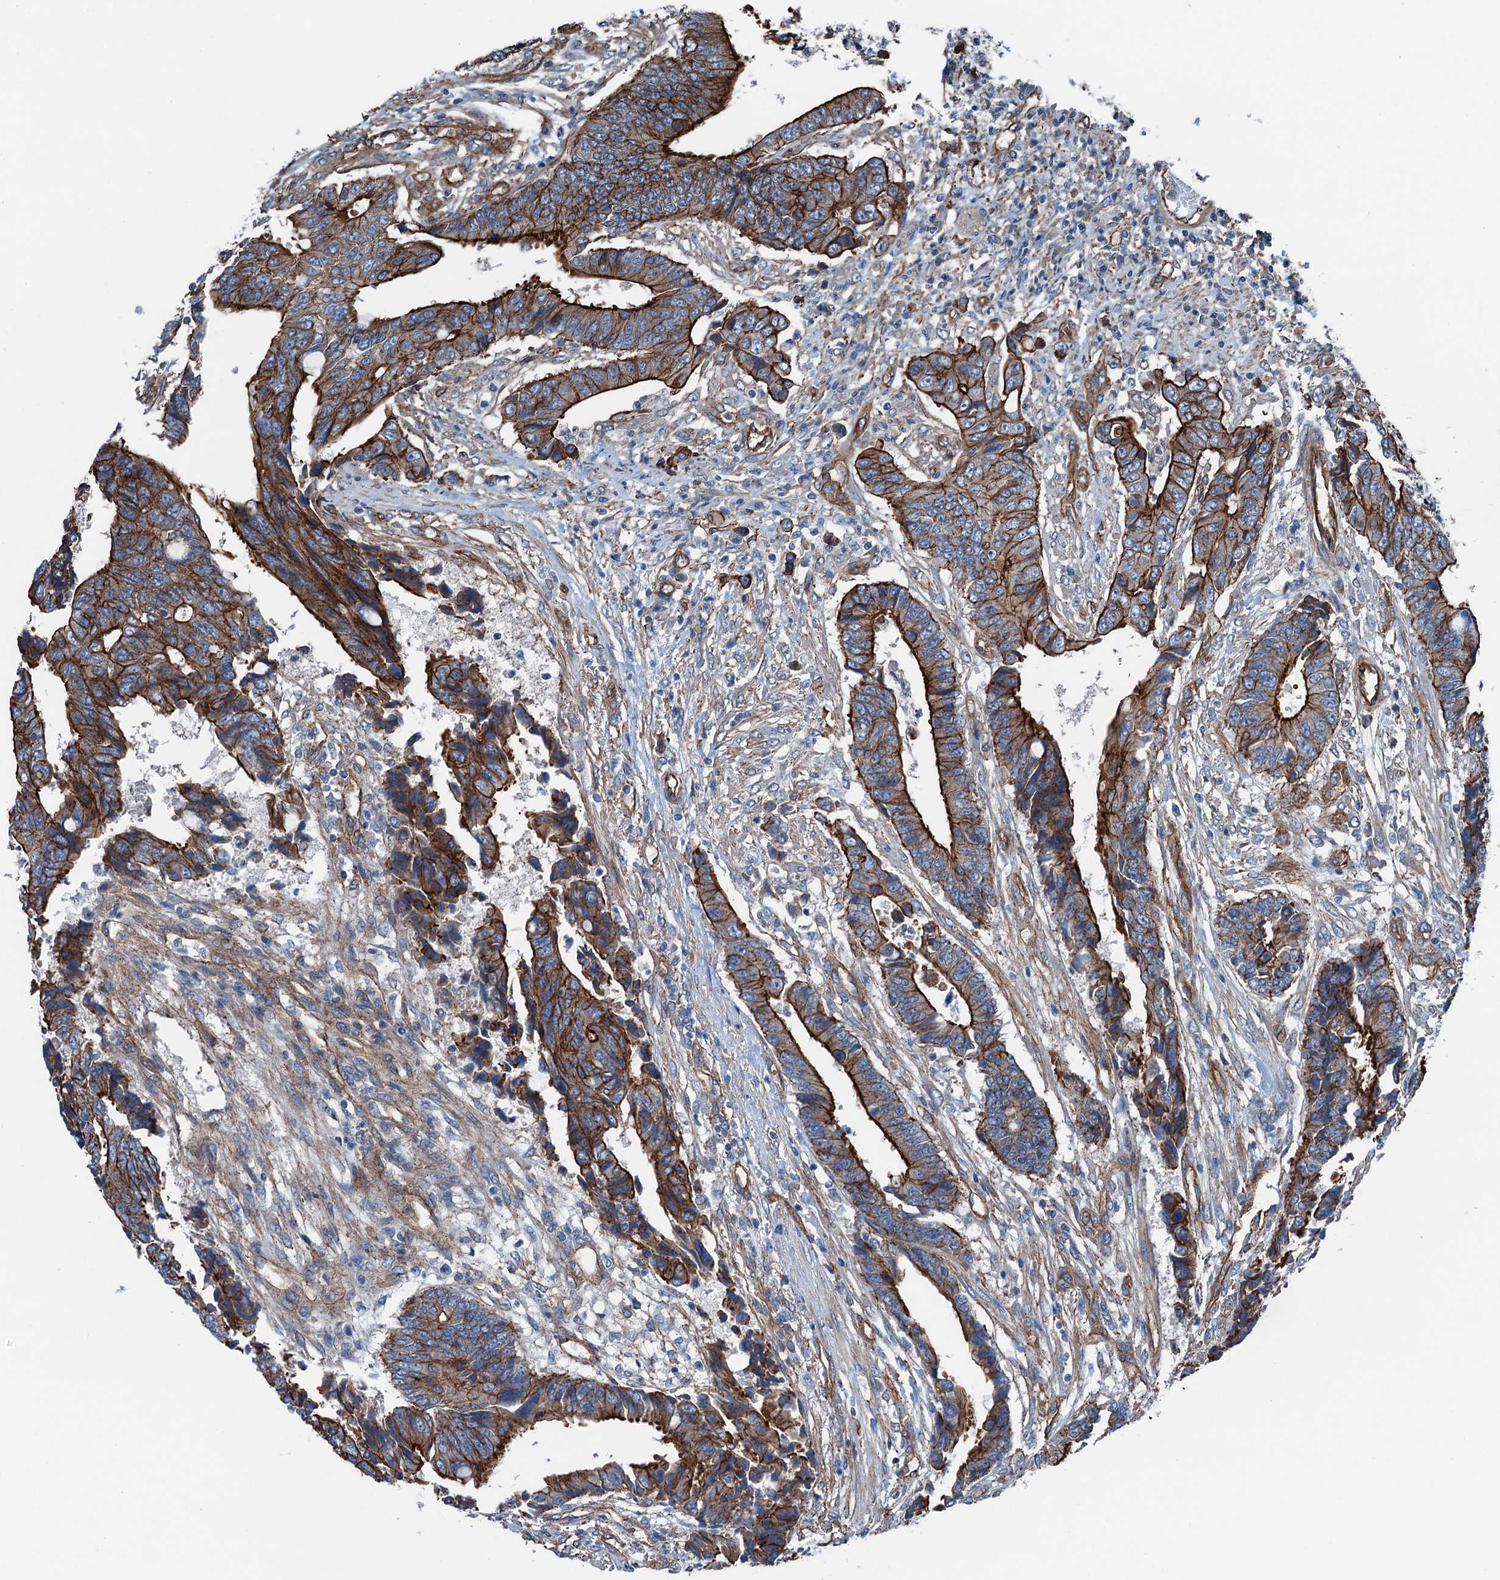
{"staining": {"intensity": "strong", "quantity": ">75%", "location": "cytoplasmic/membranous"}, "tissue": "colorectal cancer", "cell_type": "Tumor cells", "image_type": "cancer", "snomed": [{"axis": "morphology", "description": "Adenocarcinoma, NOS"}, {"axis": "topography", "description": "Rectum"}], "caption": "About >75% of tumor cells in colorectal cancer display strong cytoplasmic/membranous protein staining as visualized by brown immunohistochemical staining.", "gene": "NMRAL1", "patient": {"sex": "male", "age": 84}}